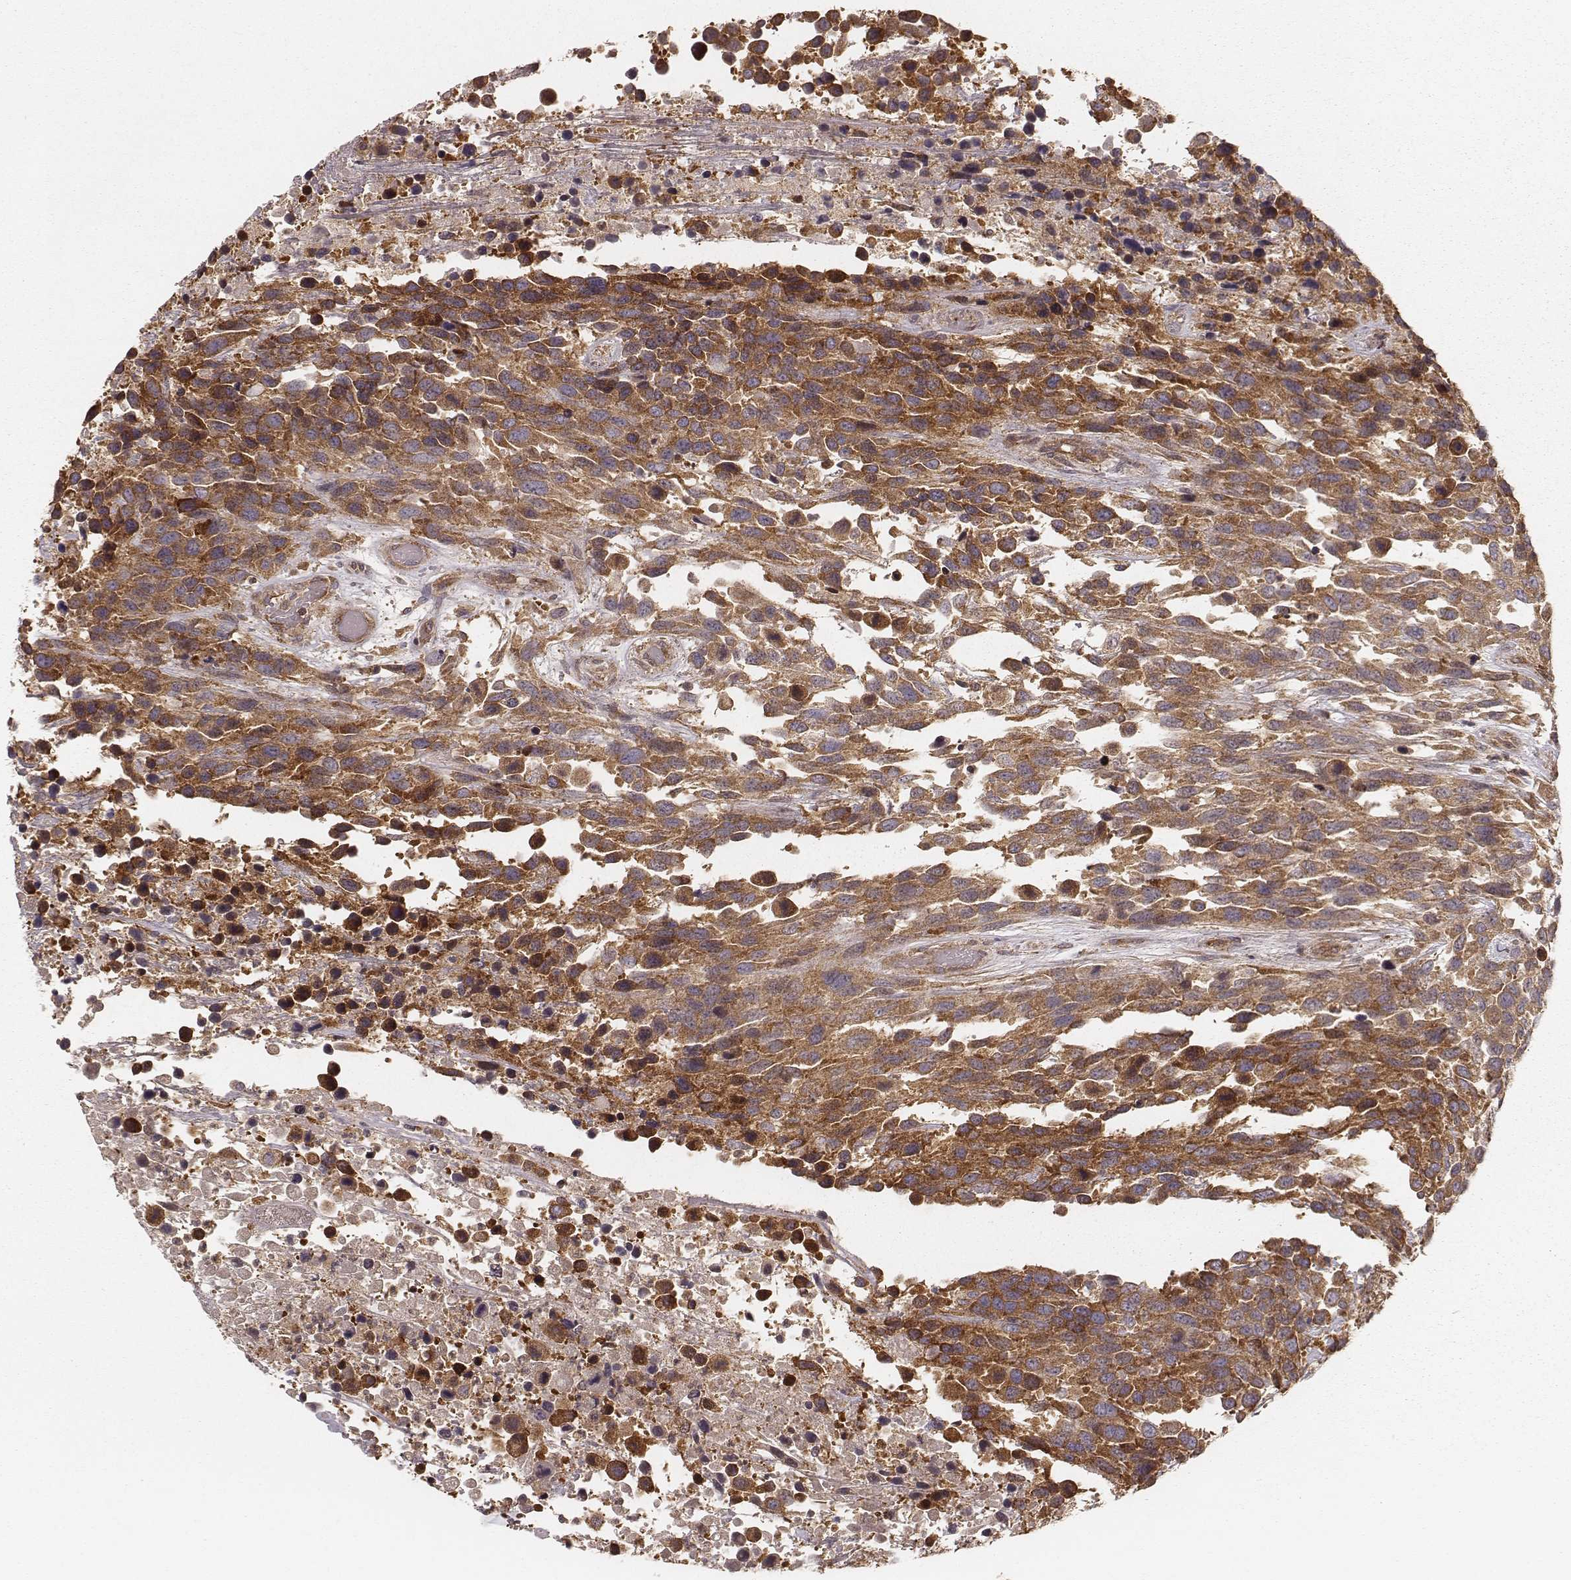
{"staining": {"intensity": "moderate", "quantity": ">75%", "location": "cytoplasmic/membranous"}, "tissue": "urothelial cancer", "cell_type": "Tumor cells", "image_type": "cancer", "snomed": [{"axis": "morphology", "description": "Urothelial carcinoma, High grade"}, {"axis": "topography", "description": "Urinary bladder"}], "caption": "Immunohistochemistry (DAB (3,3'-diaminobenzidine)) staining of human urothelial carcinoma (high-grade) demonstrates moderate cytoplasmic/membranous protein positivity in approximately >75% of tumor cells.", "gene": "CARS1", "patient": {"sex": "female", "age": 70}}